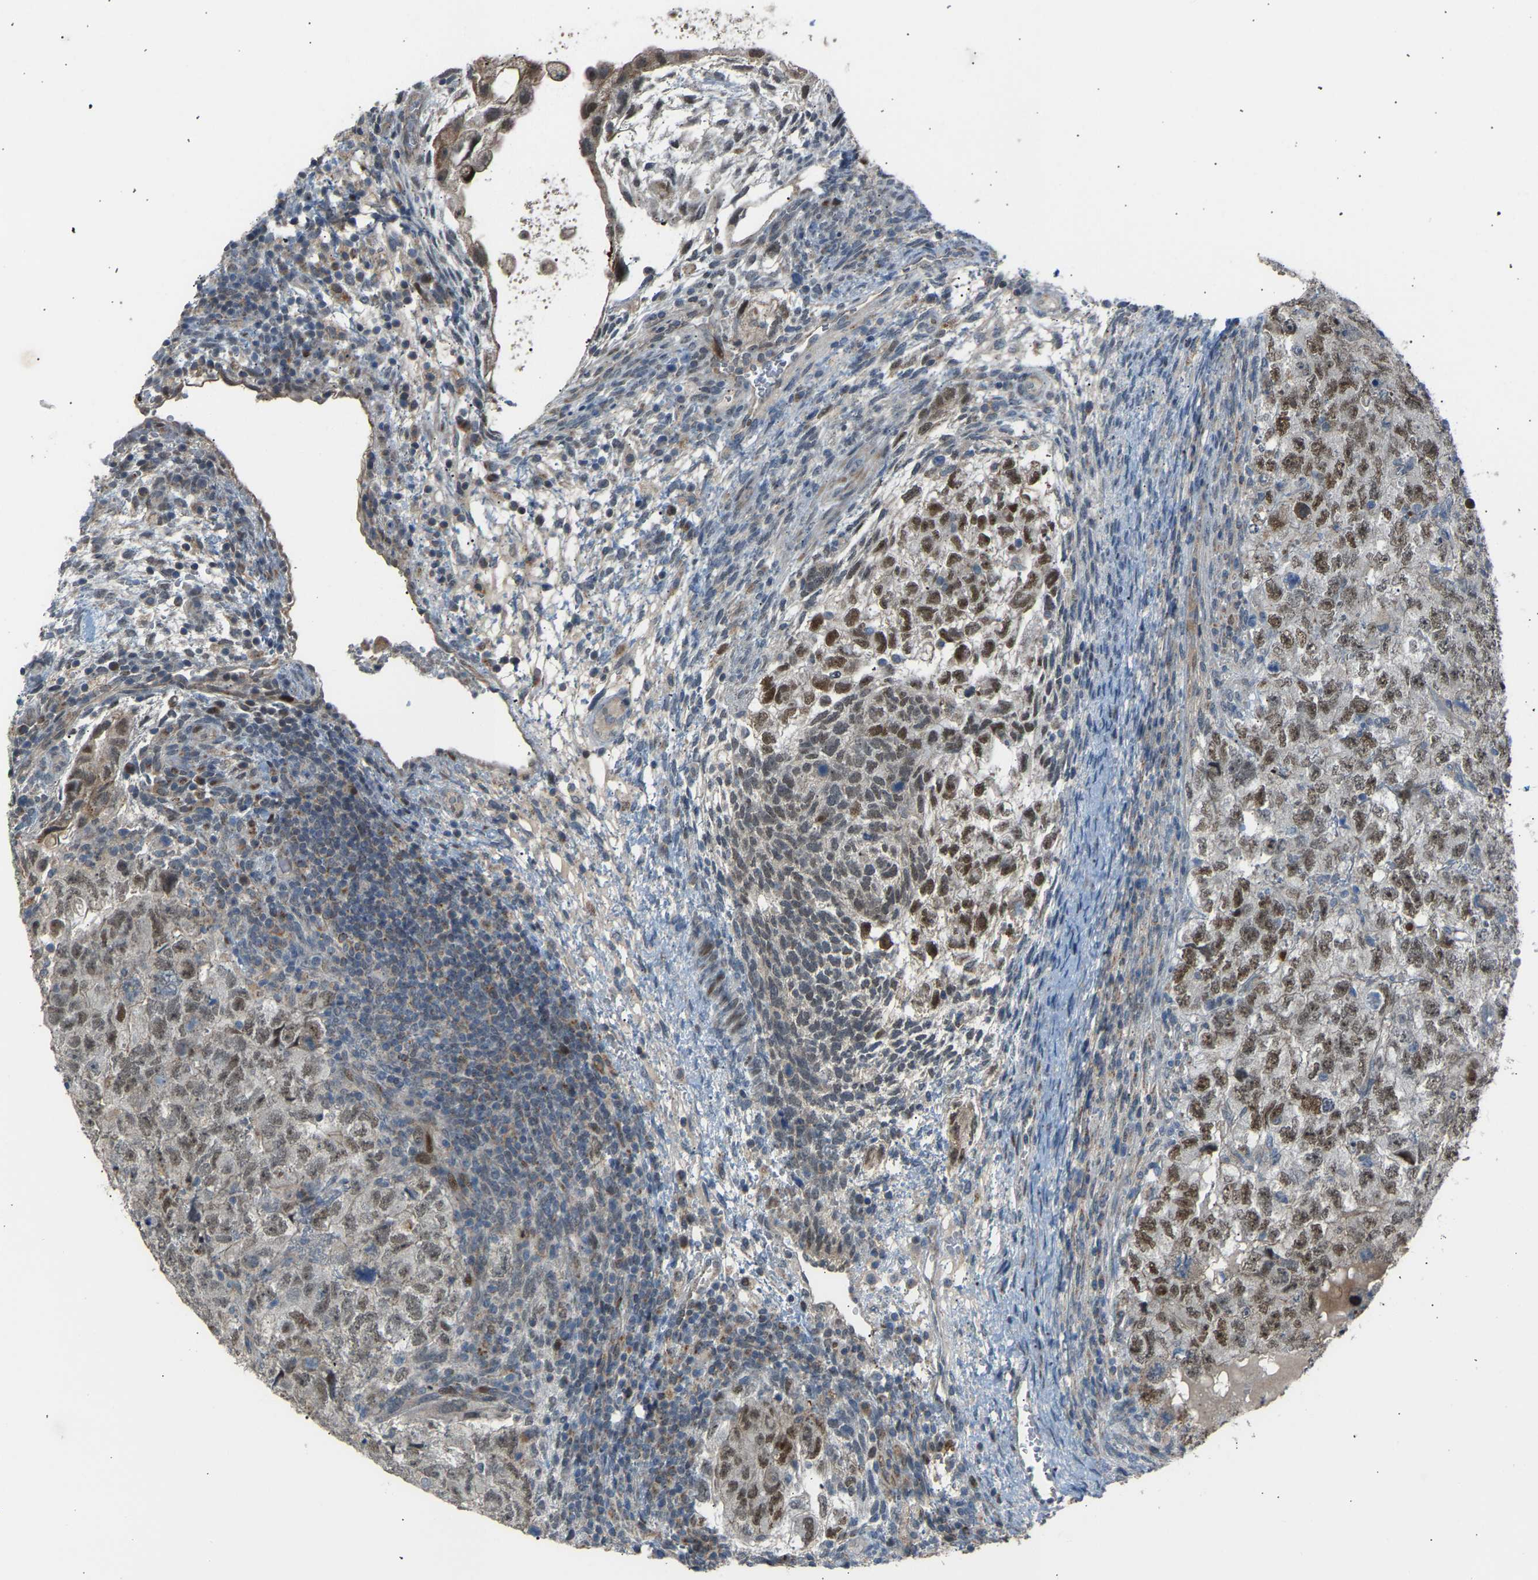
{"staining": {"intensity": "moderate", "quantity": ">75%", "location": "nuclear"}, "tissue": "testis cancer", "cell_type": "Tumor cells", "image_type": "cancer", "snomed": [{"axis": "morphology", "description": "Carcinoma, Embryonal, NOS"}, {"axis": "topography", "description": "Testis"}], "caption": "Tumor cells demonstrate moderate nuclear expression in about >75% of cells in testis cancer (embryonal carcinoma).", "gene": "VPS41", "patient": {"sex": "male", "age": 36}}